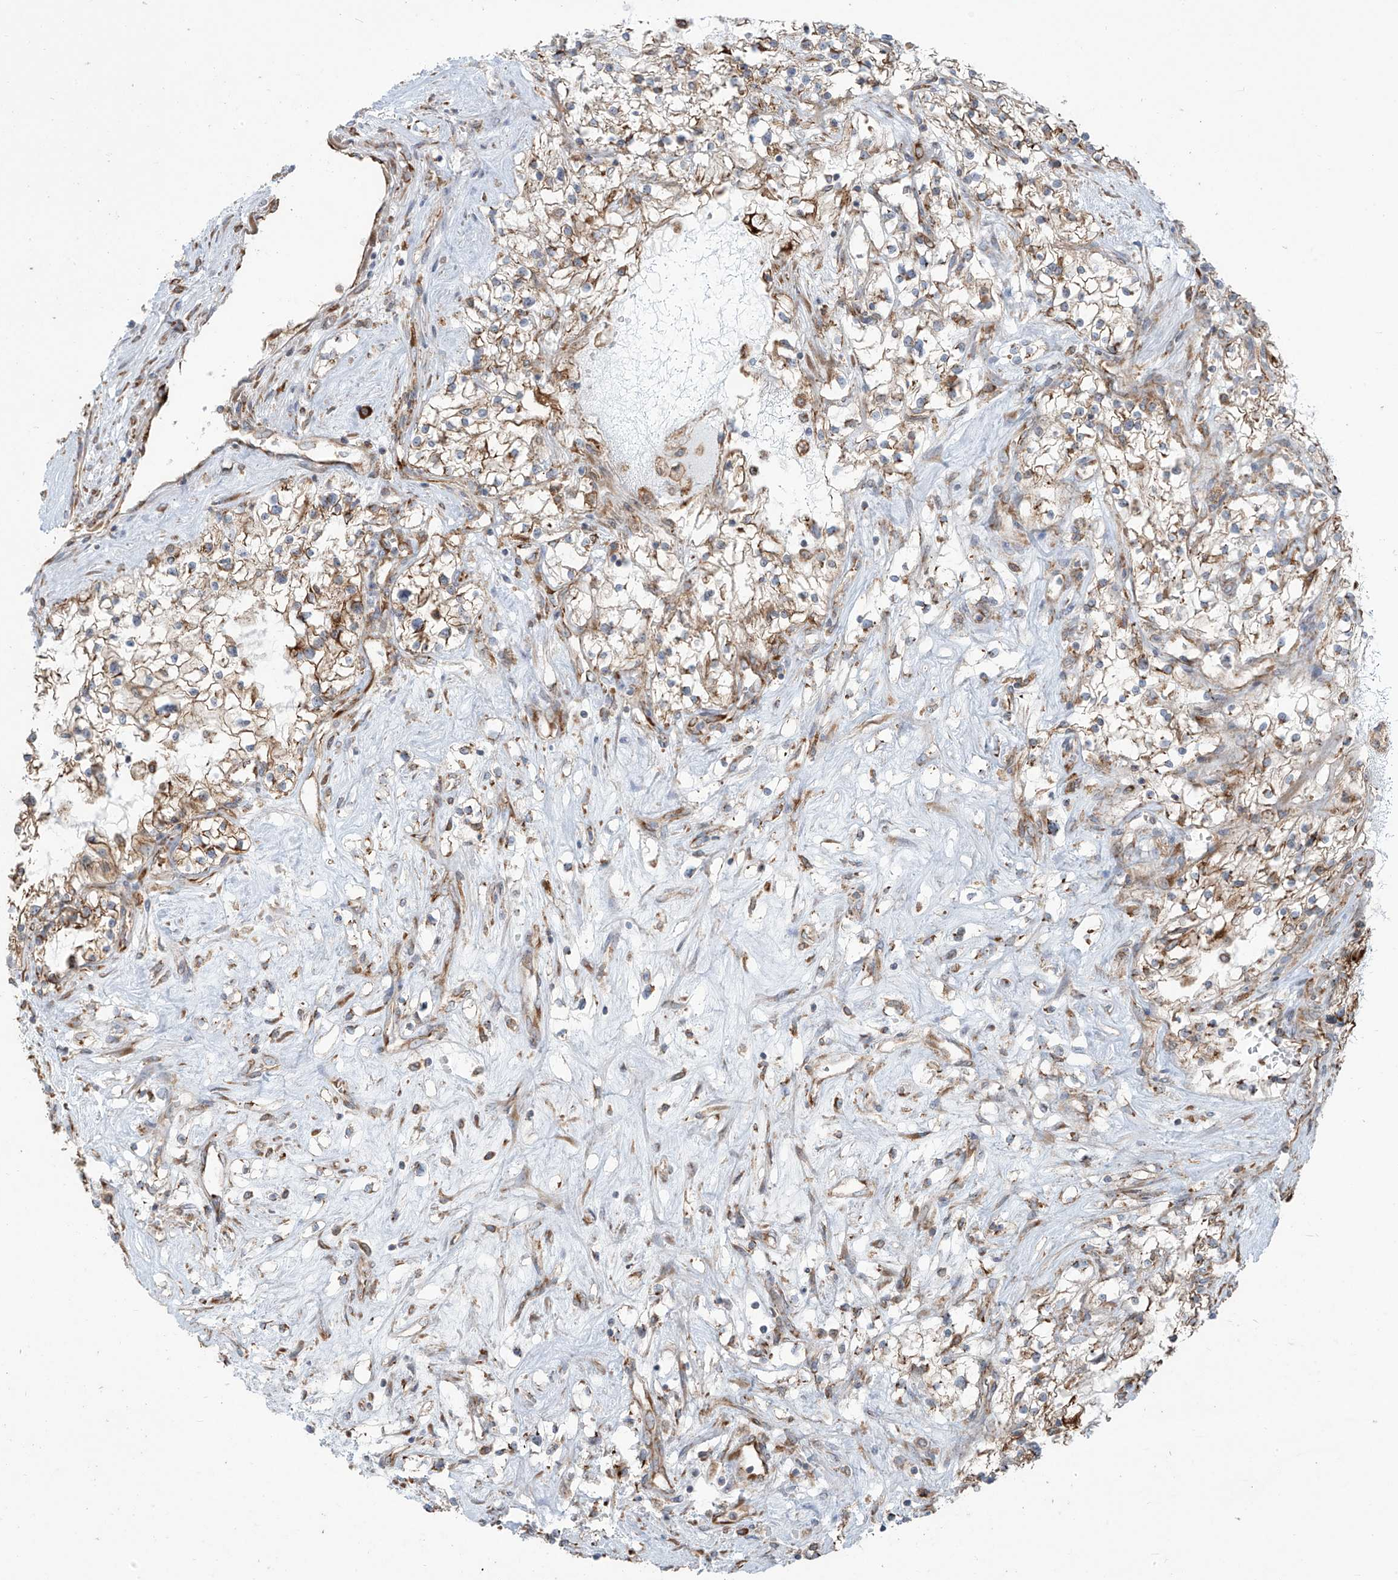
{"staining": {"intensity": "moderate", "quantity": ">75%", "location": "cytoplasmic/membranous"}, "tissue": "renal cancer", "cell_type": "Tumor cells", "image_type": "cancer", "snomed": [{"axis": "morphology", "description": "Normal tissue, NOS"}, {"axis": "morphology", "description": "Adenocarcinoma, NOS"}, {"axis": "topography", "description": "Kidney"}], "caption": "A high-resolution image shows IHC staining of renal cancer (adenocarcinoma), which reveals moderate cytoplasmic/membranous expression in approximately >75% of tumor cells. (DAB (3,3'-diaminobenzidine) = brown stain, brightfield microscopy at high magnification).", "gene": "KATNIP", "patient": {"sex": "male", "age": 68}}